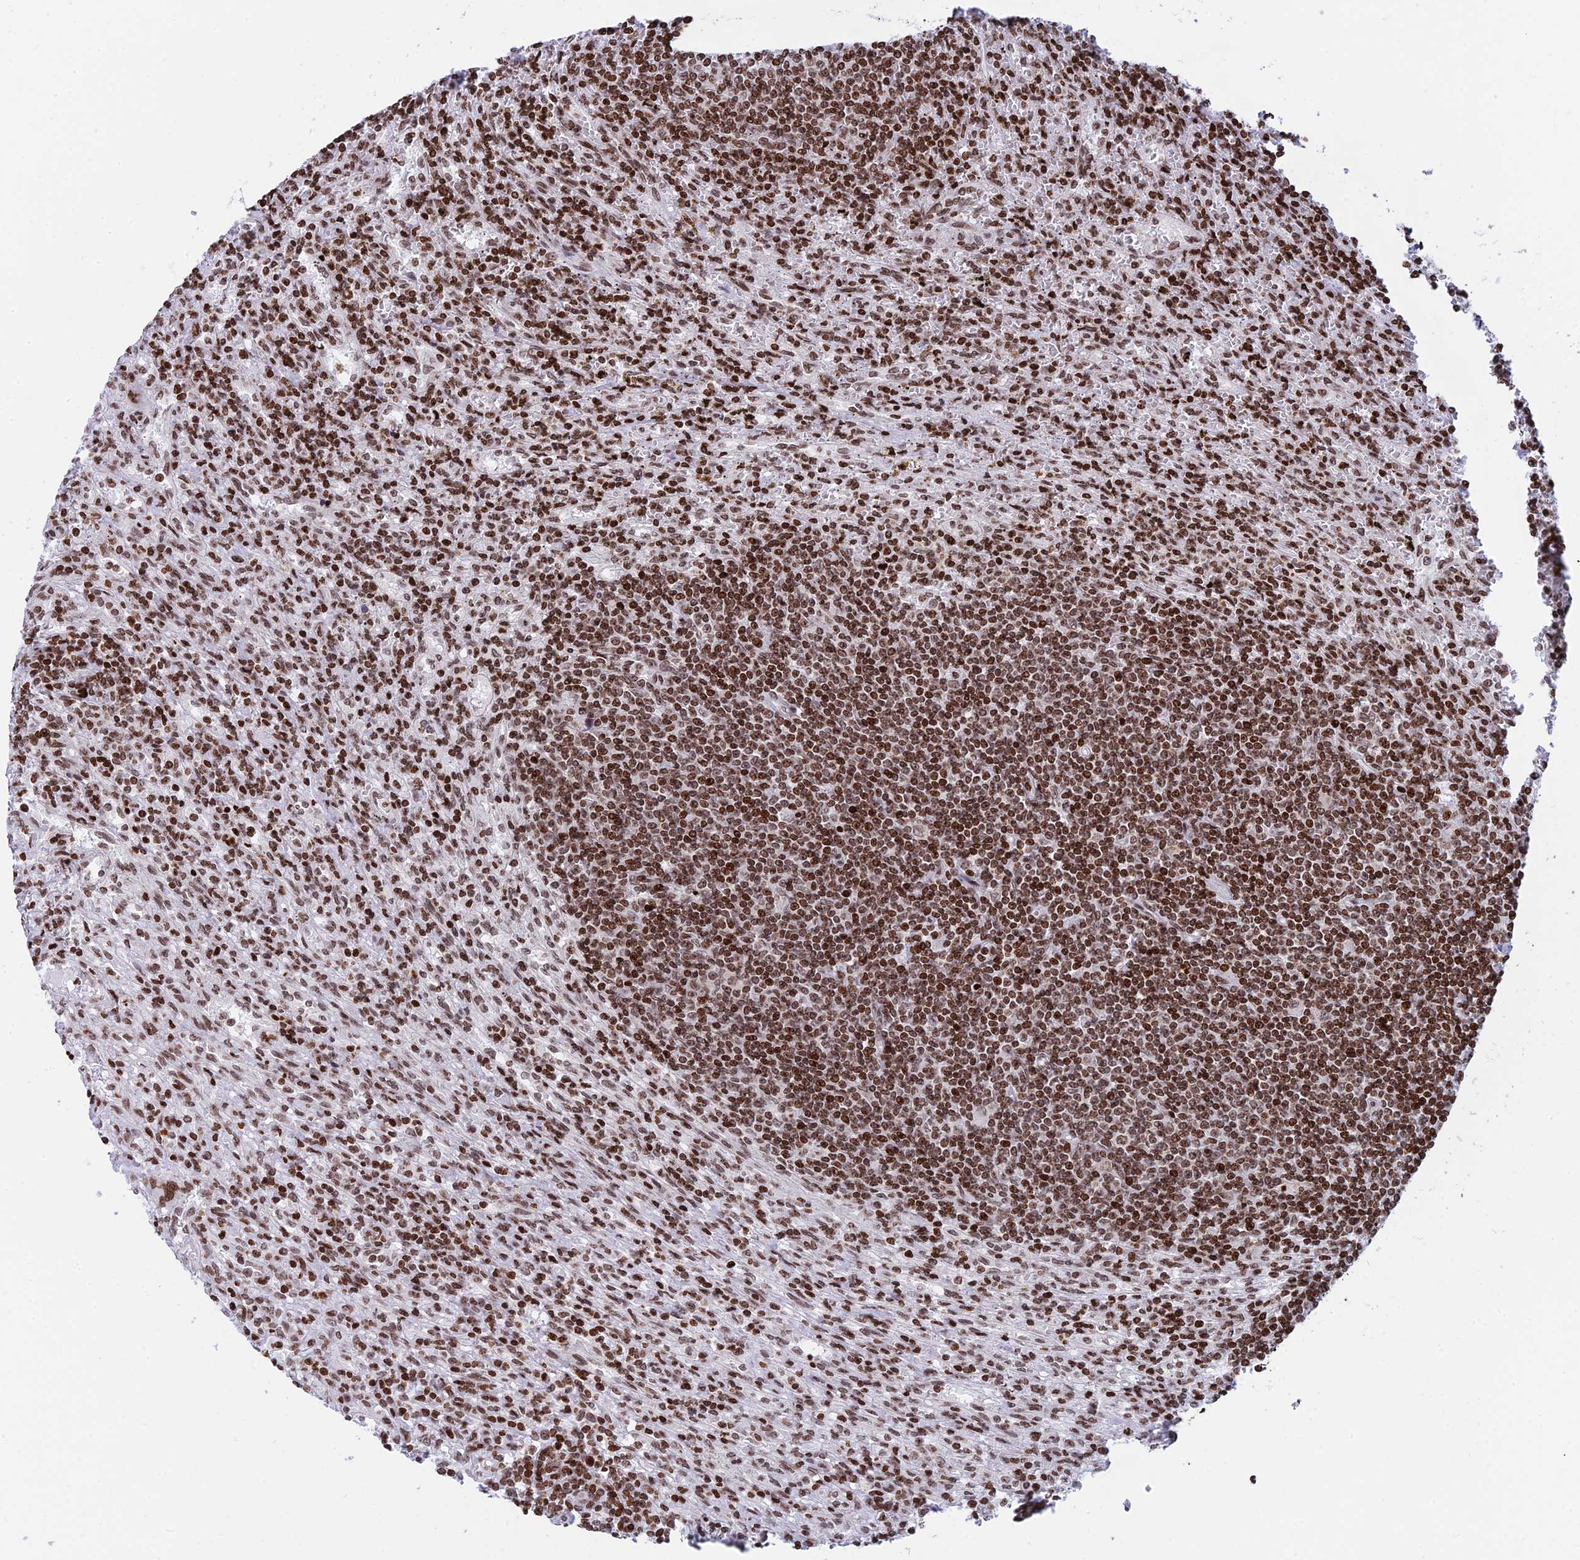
{"staining": {"intensity": "moderate", "quantity": ">75%", "location": "nuclear"}, "tissue": "lymphoma", "cell_type": "Tumor cells", "image_type": "cancer", "snomed": [{"axis": "morphology", "description": "Malignant lymphoma, non-Hodgkin's type, Low grade"}, {"axis": "topography", "description": "Spleen"}], "caption": "Immunohistochemical staining of lymphoma demonstrates medium levels of moderate nuclear protein staining in about >75% of tumor cells.", "gene": "RPAP1", "patient": {"sex": "male", "age": 76}}